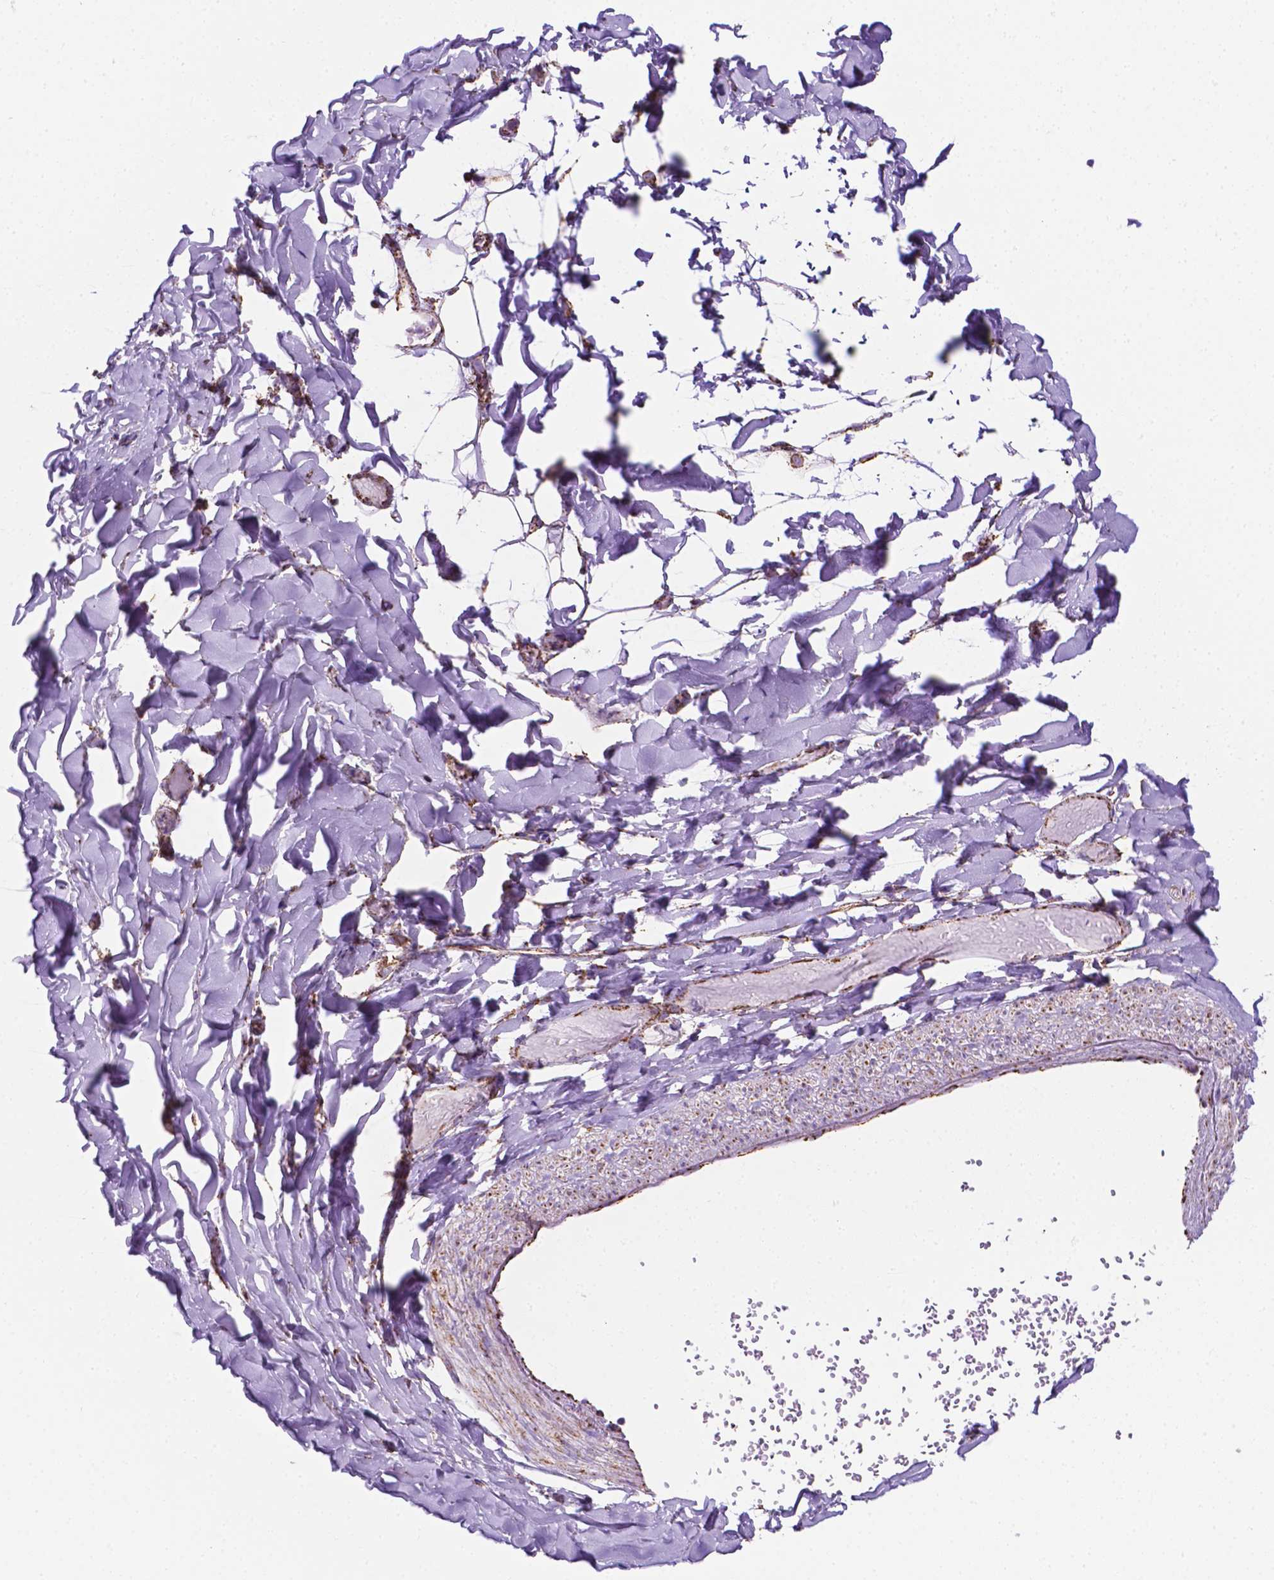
{"staining": {"intensity": "strong", "quantity": "25%-75%", "location": "cytoplasmic/membranous"}, "tissue": "adipose tissue", "cell_type": "Adipocytes", "image_type": "normal", "snomed": [{"axis": "morphology", "description": "Normal tissue, NOS"}, {"axis": "topography", "description": "Gallbladder"}, {"axis": "topography", "description": "Peripheral nerve tissue"}], "caption": "A photomicrograph showing strong cytoplasmic/membranous expression in about 25%-75% of adipocytes in unremarkable adipose tissue, as visualized by brown immunohistochemical staining.", "gene": "RMDN3", "patient": {"sex": "female", "age": 45}}